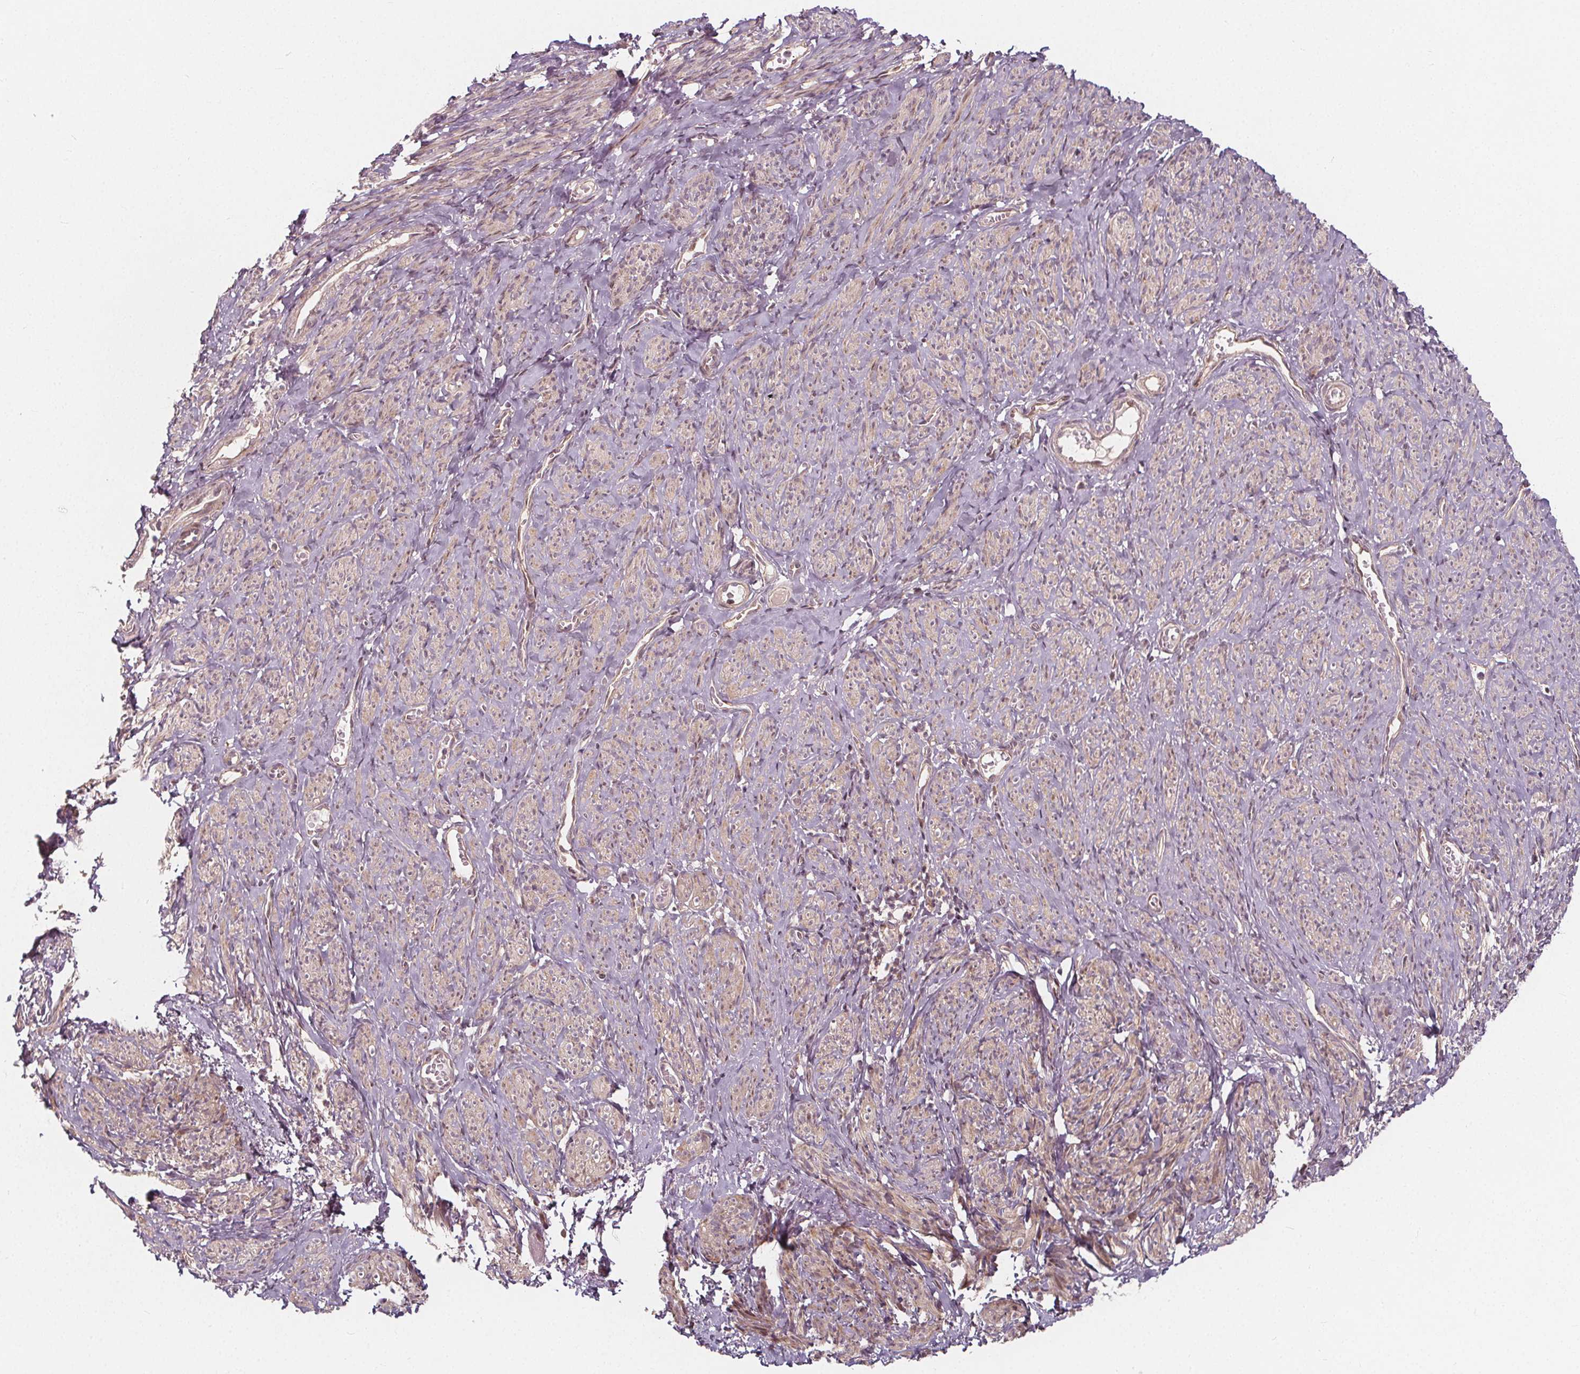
{"staining": {"intensity": "weak", "quantity": ">75%", "location": "cytoplasmic/membranous,nuclear"}, "tissue": "smooth muscle", "cell_type": "Smooth muscle cells", "image_type": "normal", "snomed": [{"axis": "morphology", "description": "Normal tissue, NOS"}, {"axis": "topography", "description": "Smooth muscle"}], "caption": "Protein expression analysis of benign human smooth muscle reveals weak cytoplasmic/membranous,nuclear staining in approximately >75% of smooth muscle cells.", "gene": "AKT1S1", "patient": {"sex": "female", "age": 65}}